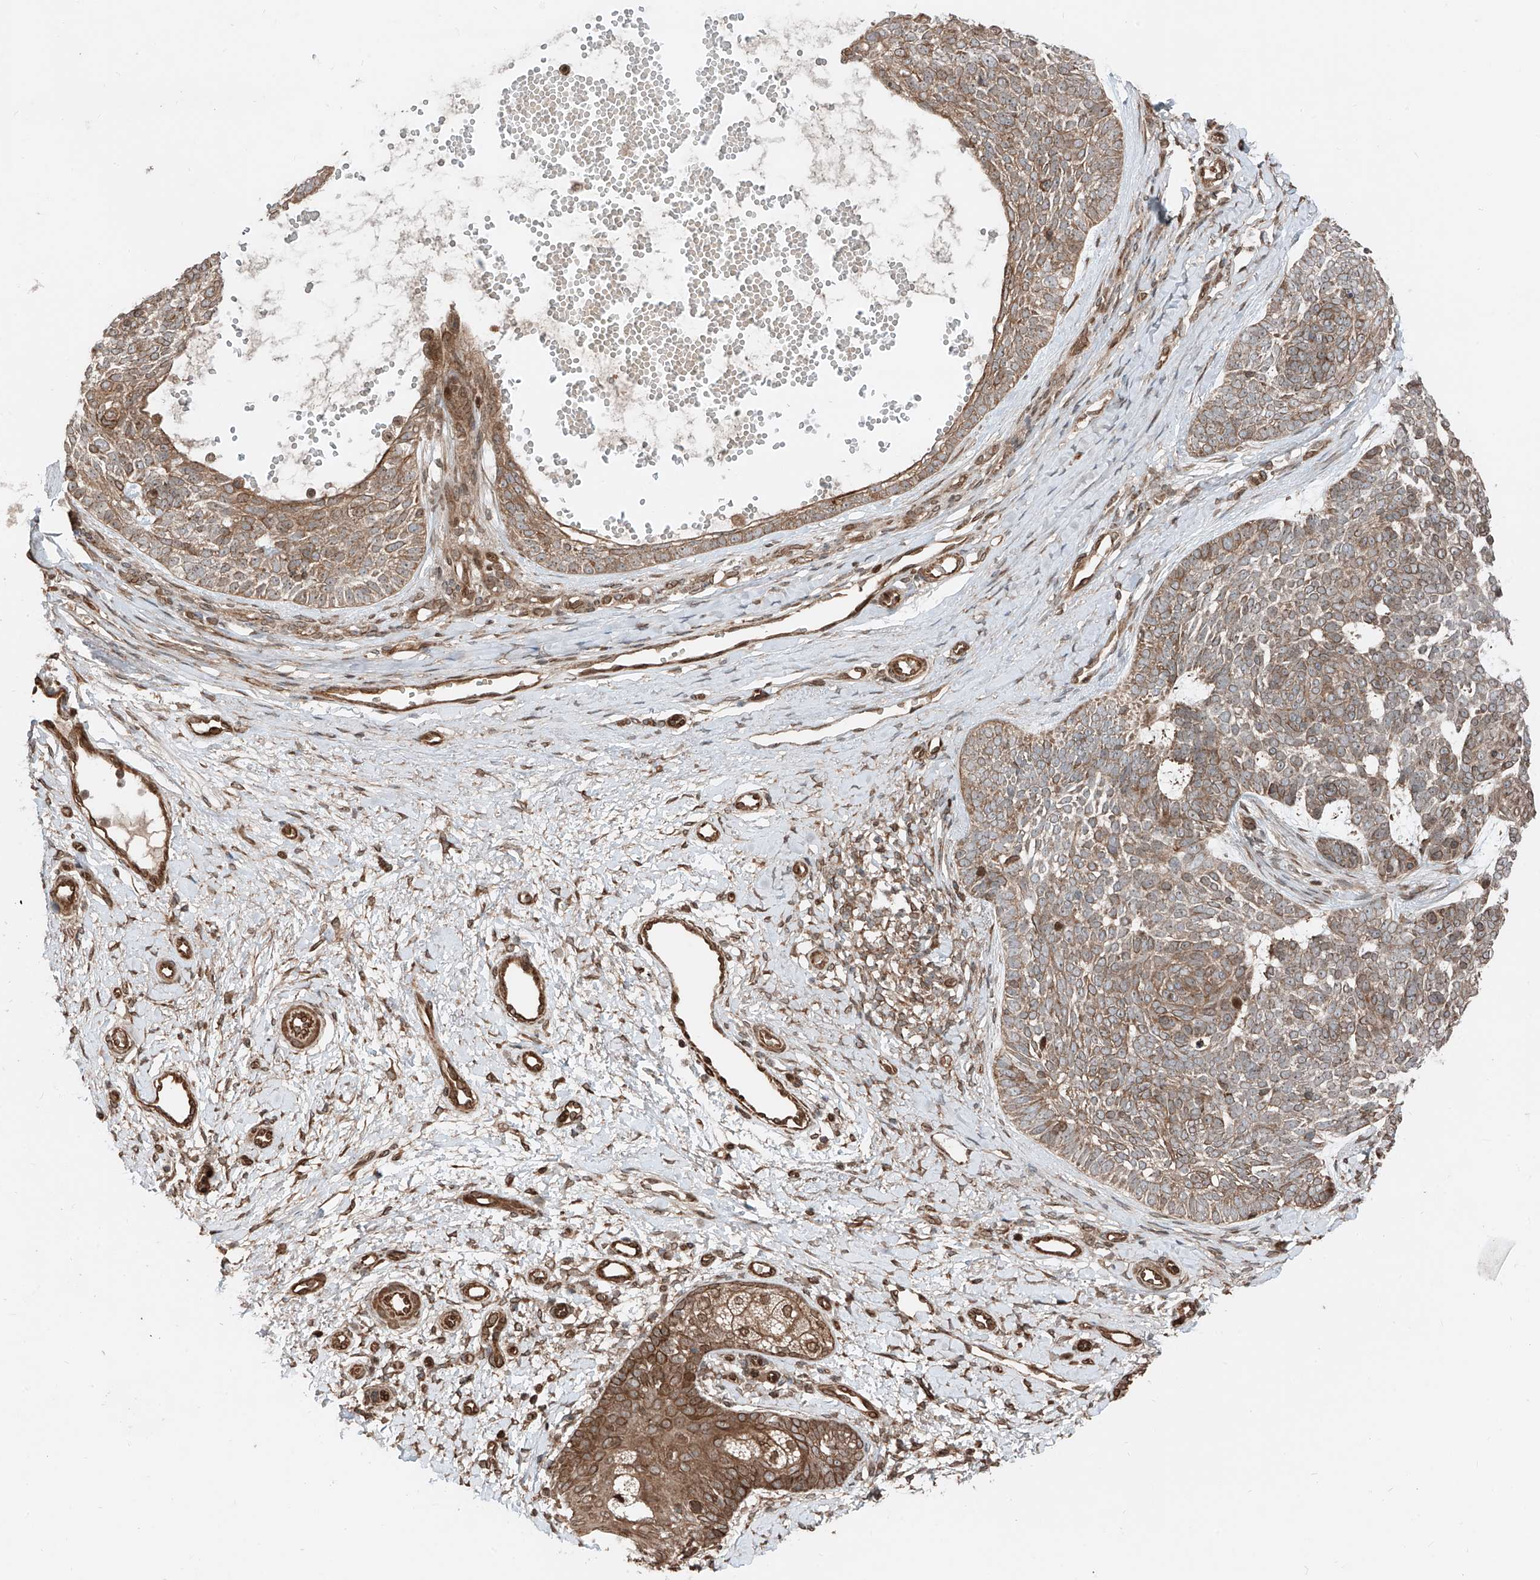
{"staining": {"intensity": "moderate", "quantity": ">75%", "location": "cytoplasmic/membranous"}, "tissue": "skin cancer", "cell_type": "Tumor cells", "image_type": "cancer", "snomed": [{"axis": "morphology", "description": "Basal cell carcinoma"}, {"axis": "topography", "description": "Skin"}], "caption": "Basal cell carcinoma (skin) was stained to show a protein in brown. There is medium levels of moderate cytoplasmic/membranous staining in approximately >75% of tumor cells. The staining was performed using DAB to visualize the protein expression in brown, while the nuclei were stained in blue with hematoxylin (Magnification: 20x).", "gene": "CEP162", "patient": {"sex": "female", "age": 81}}